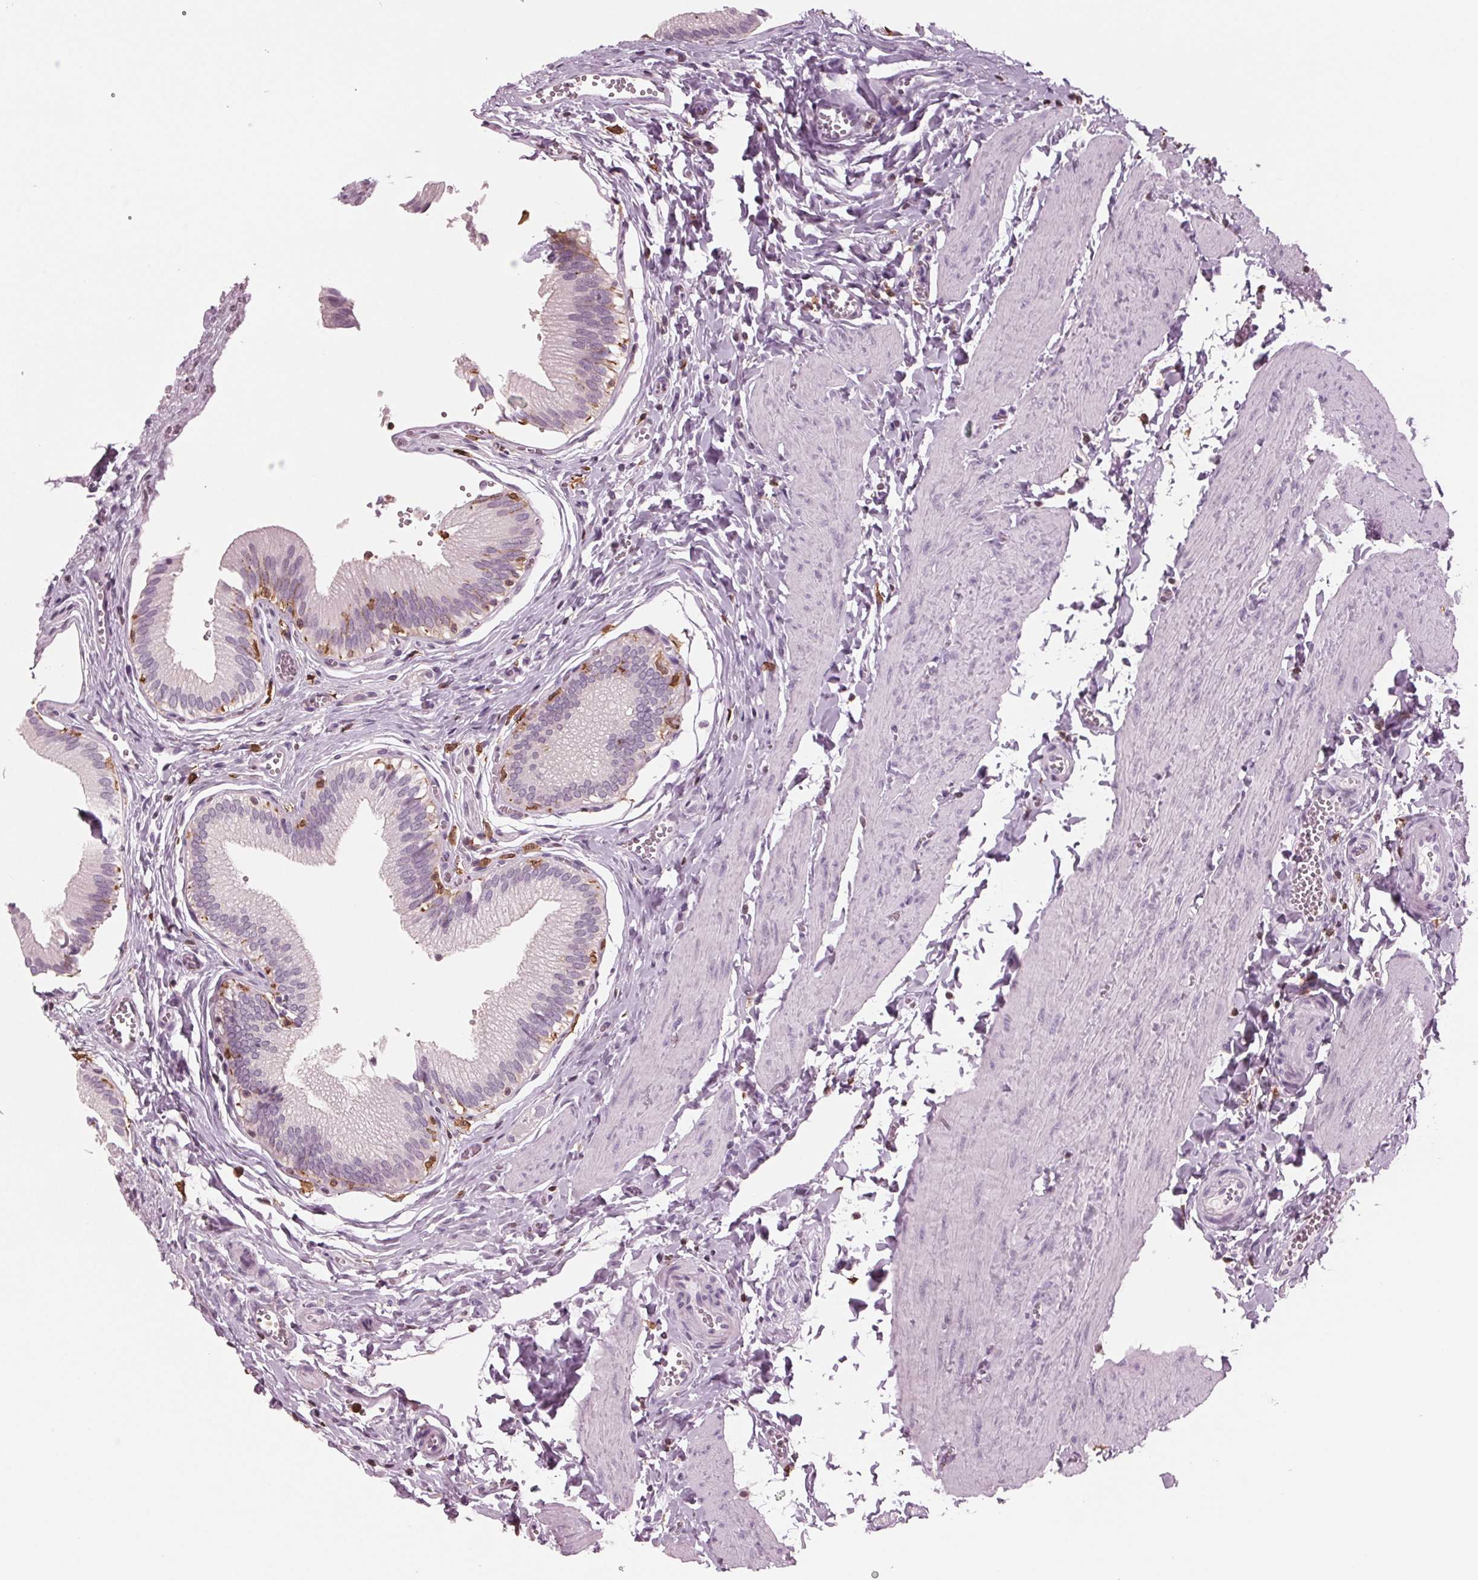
{"staining": {"intensity": "negative", "quantity": "none", "location": "none"}, "tissue": "gallbladder", "cell_type": "Glandular cells", "image_type": "normal", "snomed": [{"axis": "morphology", "description": "Normal tissue, NOS"}, {"axis": "topography", "description": "Gallbladder"}, {"axis": "topography", "description": "Peripheral nerve tissue"}], "caption": "High power microscopy histopathology image of an immunohistochemistry (IHC) image of normal gallbladder, revealing no significant expression in glandular cells.", "gene": "BTLA", "patient": {"sex": "male", "age": 17}}